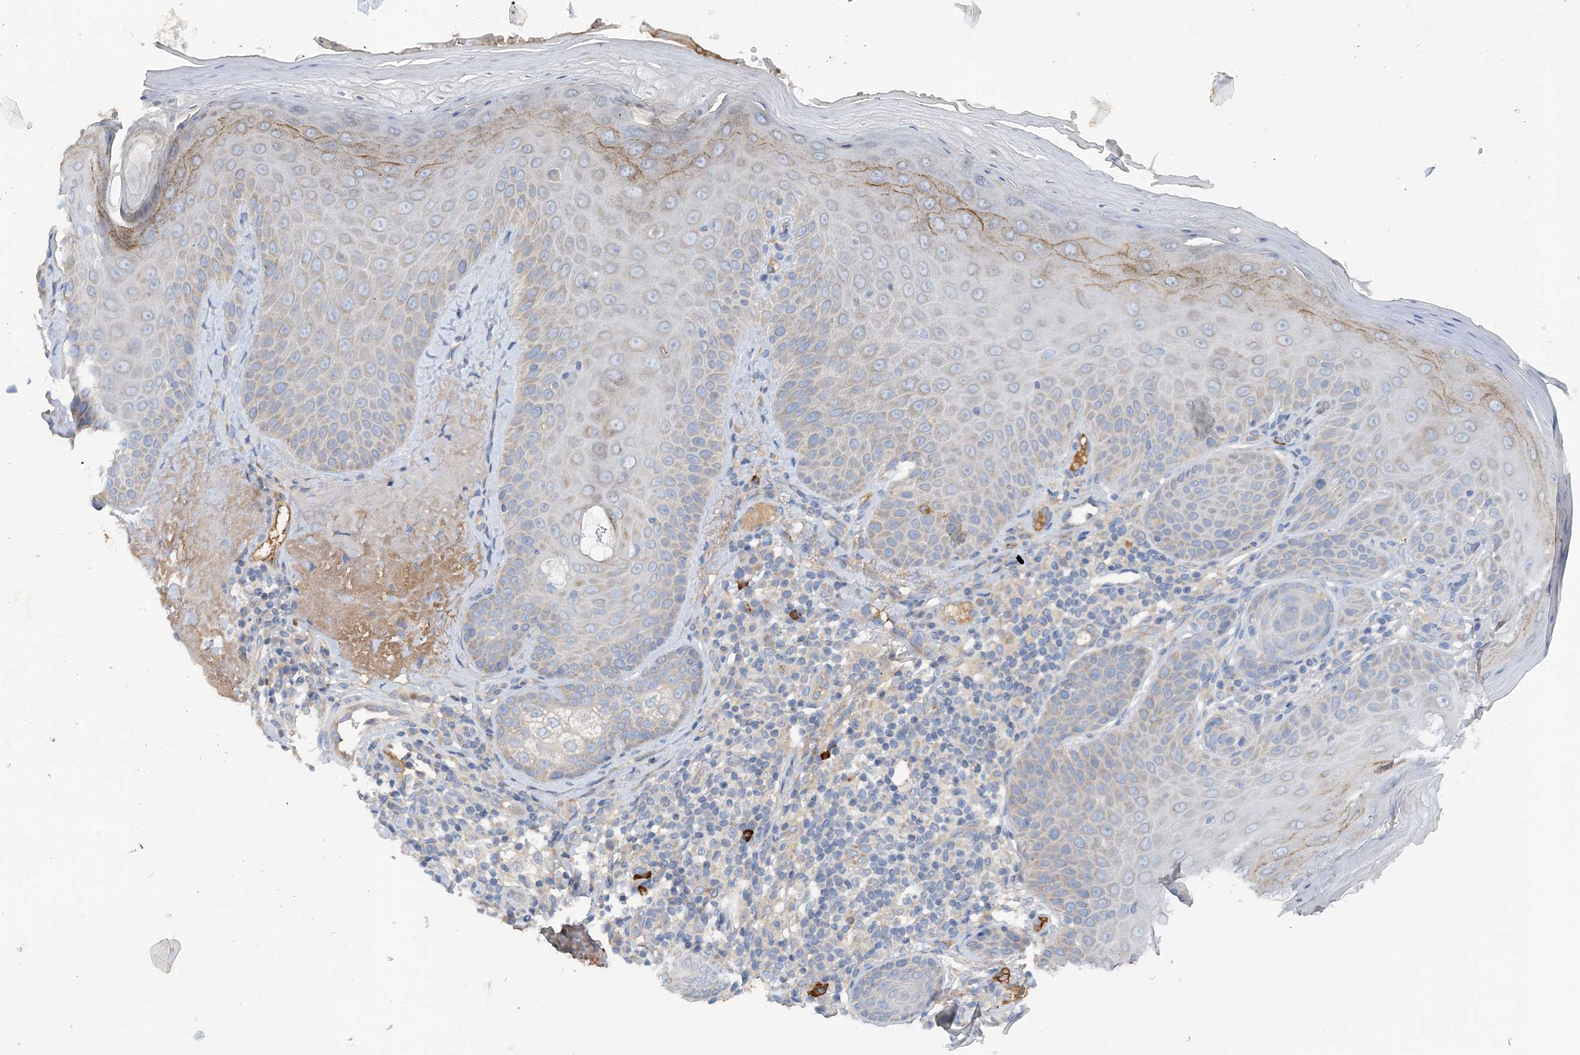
{"staining": {"intensity": "weak", "quantity": ">75%", "location": "cytoplasmic/membranous"}, "tissue": "skin", "cell_type": "Fibroblasts", "image_type": "normal", "snomed": [{"axis": "morphology", "description": "Normal tissue, NOS"}, {"axis": "topography", "description": "Skin"}], "caption": "Immunohistochemistry (IHC) of normal skin exhibits low levels of weak cytoplasmic/membranous expression in about >75% of fibroblasts.", "gene": "SLC5A11", "patient": {"sex": "male", "age": 57}}